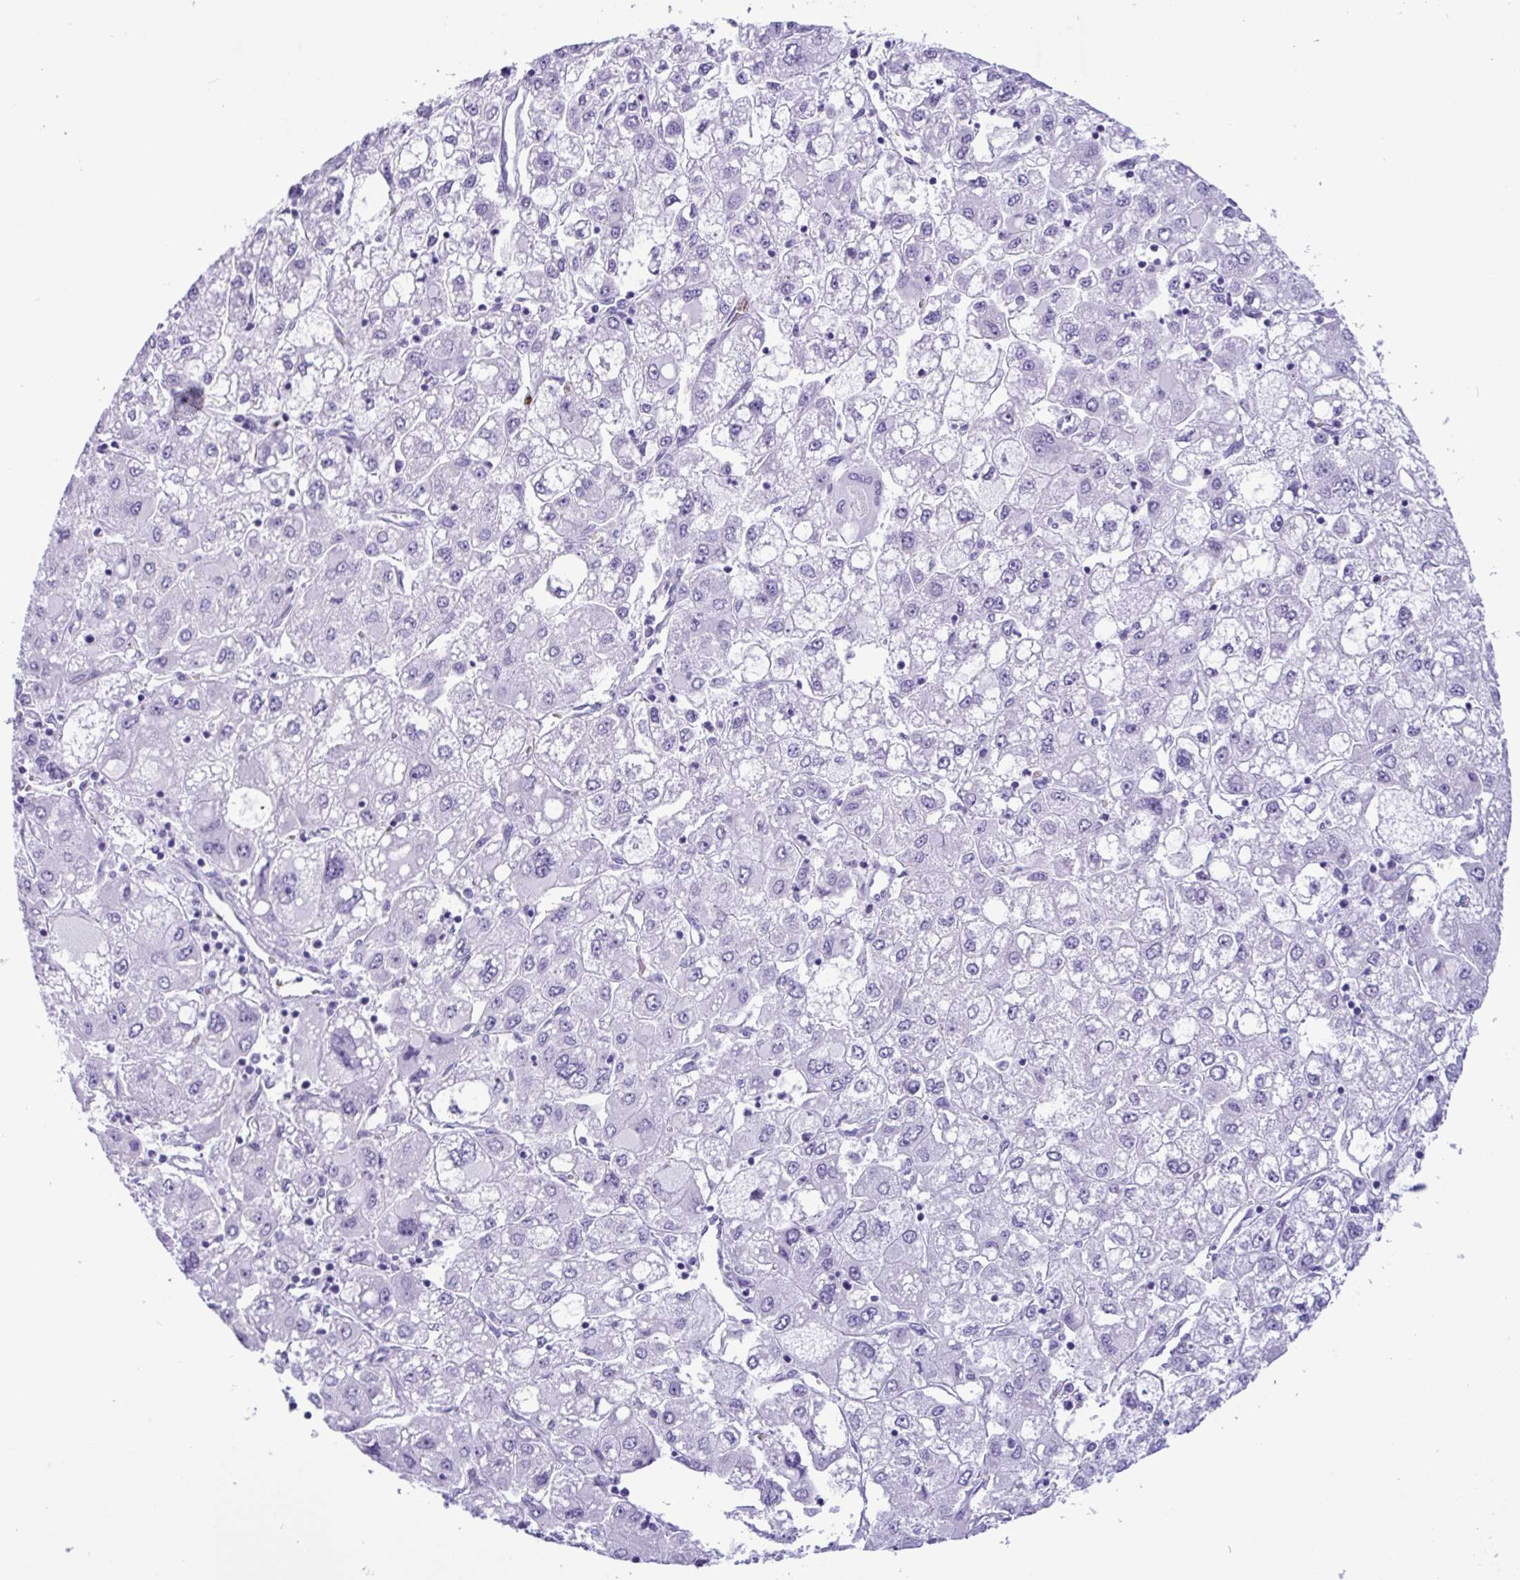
{"staining": {"intensity": "negative", "quantity": "none", "location": "none"}, "tissue": "liver cancer", "cell_type": "Tumor cells", "image_type": "cancer", "snomed": [{"axis": "morphology", "description": "Carcinoma, Hepatocellular, NOS"}, {"axis": "topography", "description": "Liver"}], "caption": "DAB immunohistochemical staining of human liver hepatocellular carcinoma displays no significant expression in tumor cells.", "gene": "SLC2A1", "patient": {"sex": "male", "age": 40}}